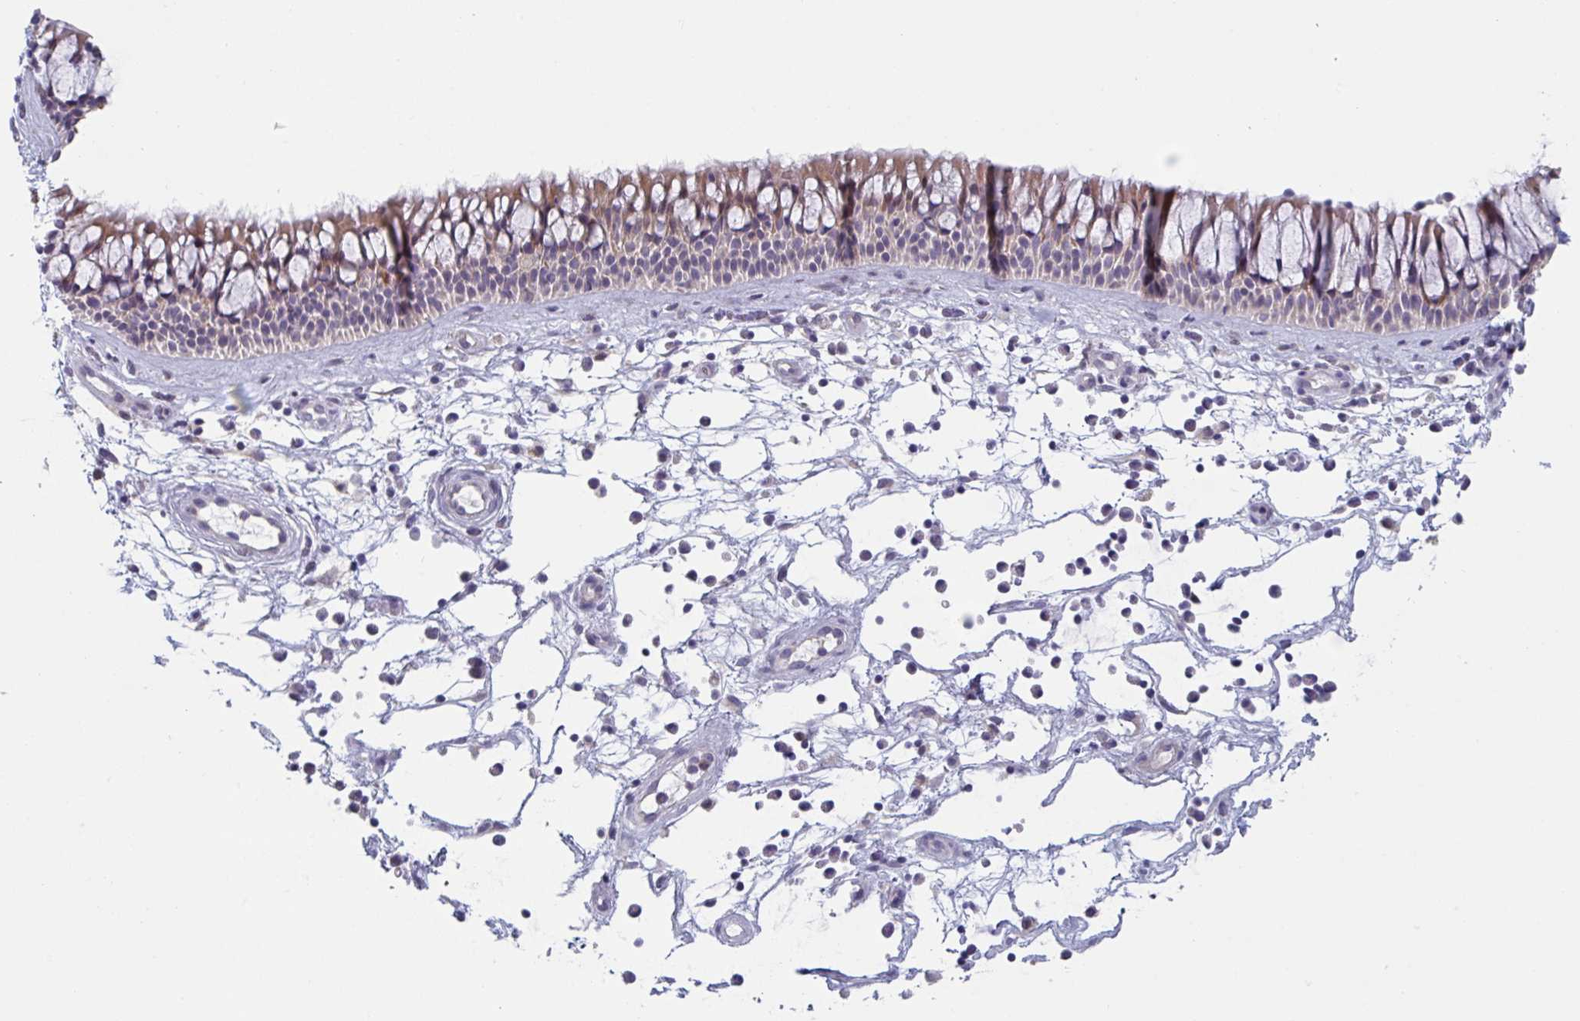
{"staining": {"intensity": "weak", "quantity": "25%-75%", "location": "cytoplasmic/membranous"}, "tissue": "nasopharynx", "cell_type": "Respiratory epithelial cells", "image_type": "normal", "snomed": [{"axis": "morphology", "description": "Normal tissue, NOS"}, {"axis": "topography", "description": "Nasopharynx"}], "caption": "This histopathology image displays immunohistochemistry (IHC) staining of benign nasopharynx, with low weak cytoplasmic/membranous staining in approximately 25%-75% of respiratory epithelial cells.", "gene": "PTPRD", "patient": {"sex": "male", "age": 56}}